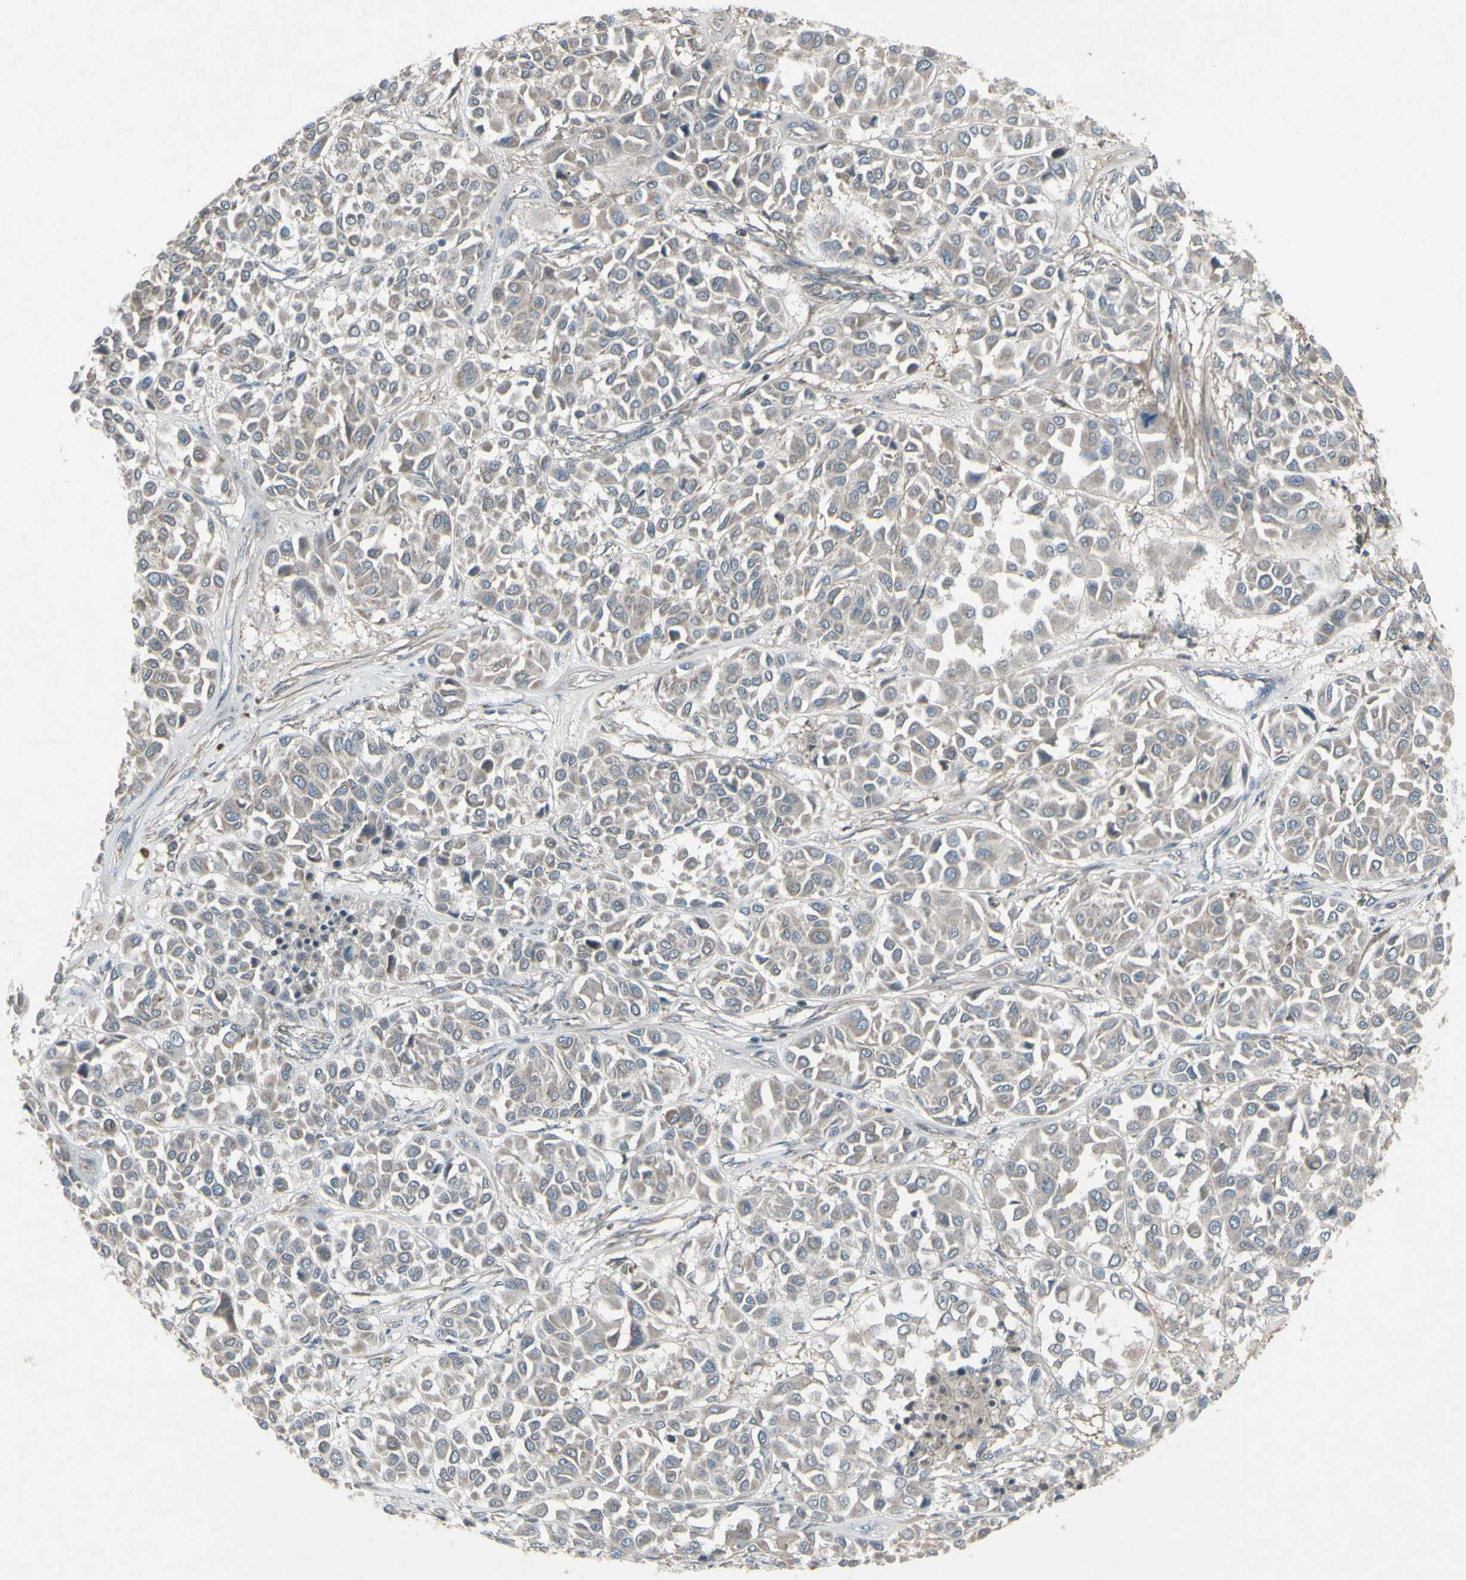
{"staining": {"intensity": "weak", "quantity": ">75%", "location": "cytoplasmic/membranous"}, "tissue": "melanoma", "cell_type": "Tumor cells", "image_type": "cancer", "snomed": [{"axis": "morphology", "description": "Malignant melanoma, Metastatic site"}, {"axis": "topography", "description": "Soft tissue"}], "caption": "This histopathology image exhibits malignant melanoma (metastatic site) stained with IHC to label a protein in brown. The cytoplasmic/membranous of tumor cells show weak positivity for the protein. Nuclei are counter-stained blue.", "gene": "SHC1", "patient": {"sex": "male", "age": 41}}